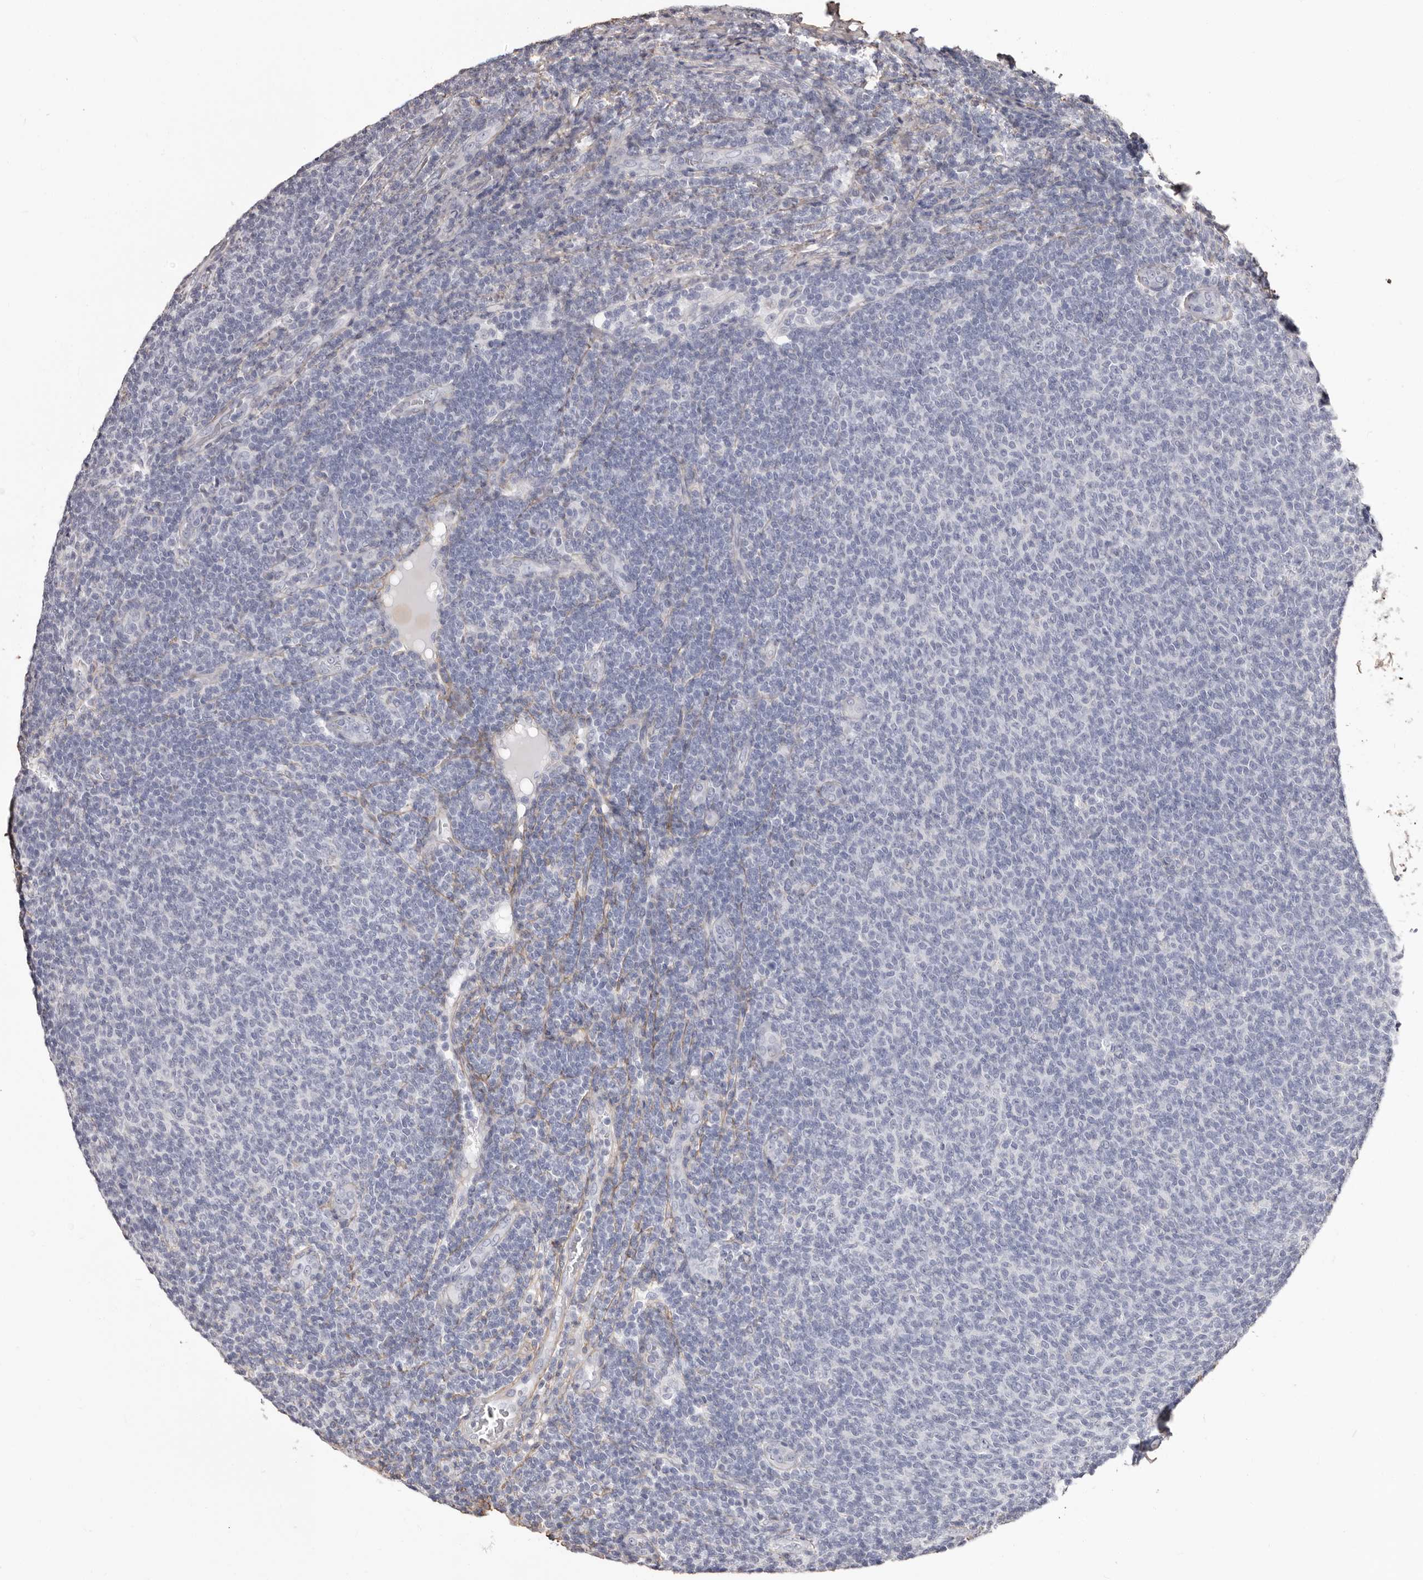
{"staining": {"intensity": "negative", "quantity": "none", "location": "none"}, "tissue": "lymphoma", "cell_type": "Tumor cells", "image_type": "cancer", "snomed": [{"axis": "morphology", "description": "Malignant lymphoma, non-Hodgkin's type, Low grade"}, {"axis": "topography", "description": "Lymph node"}], "caption": "This is an IHC image of human low-grade malignant lymphoma, non-Hodgkin's type. There is no staining in tumor cells.", "gene": "COL6A1", "patient": {"sex": "male", "age": 66}}